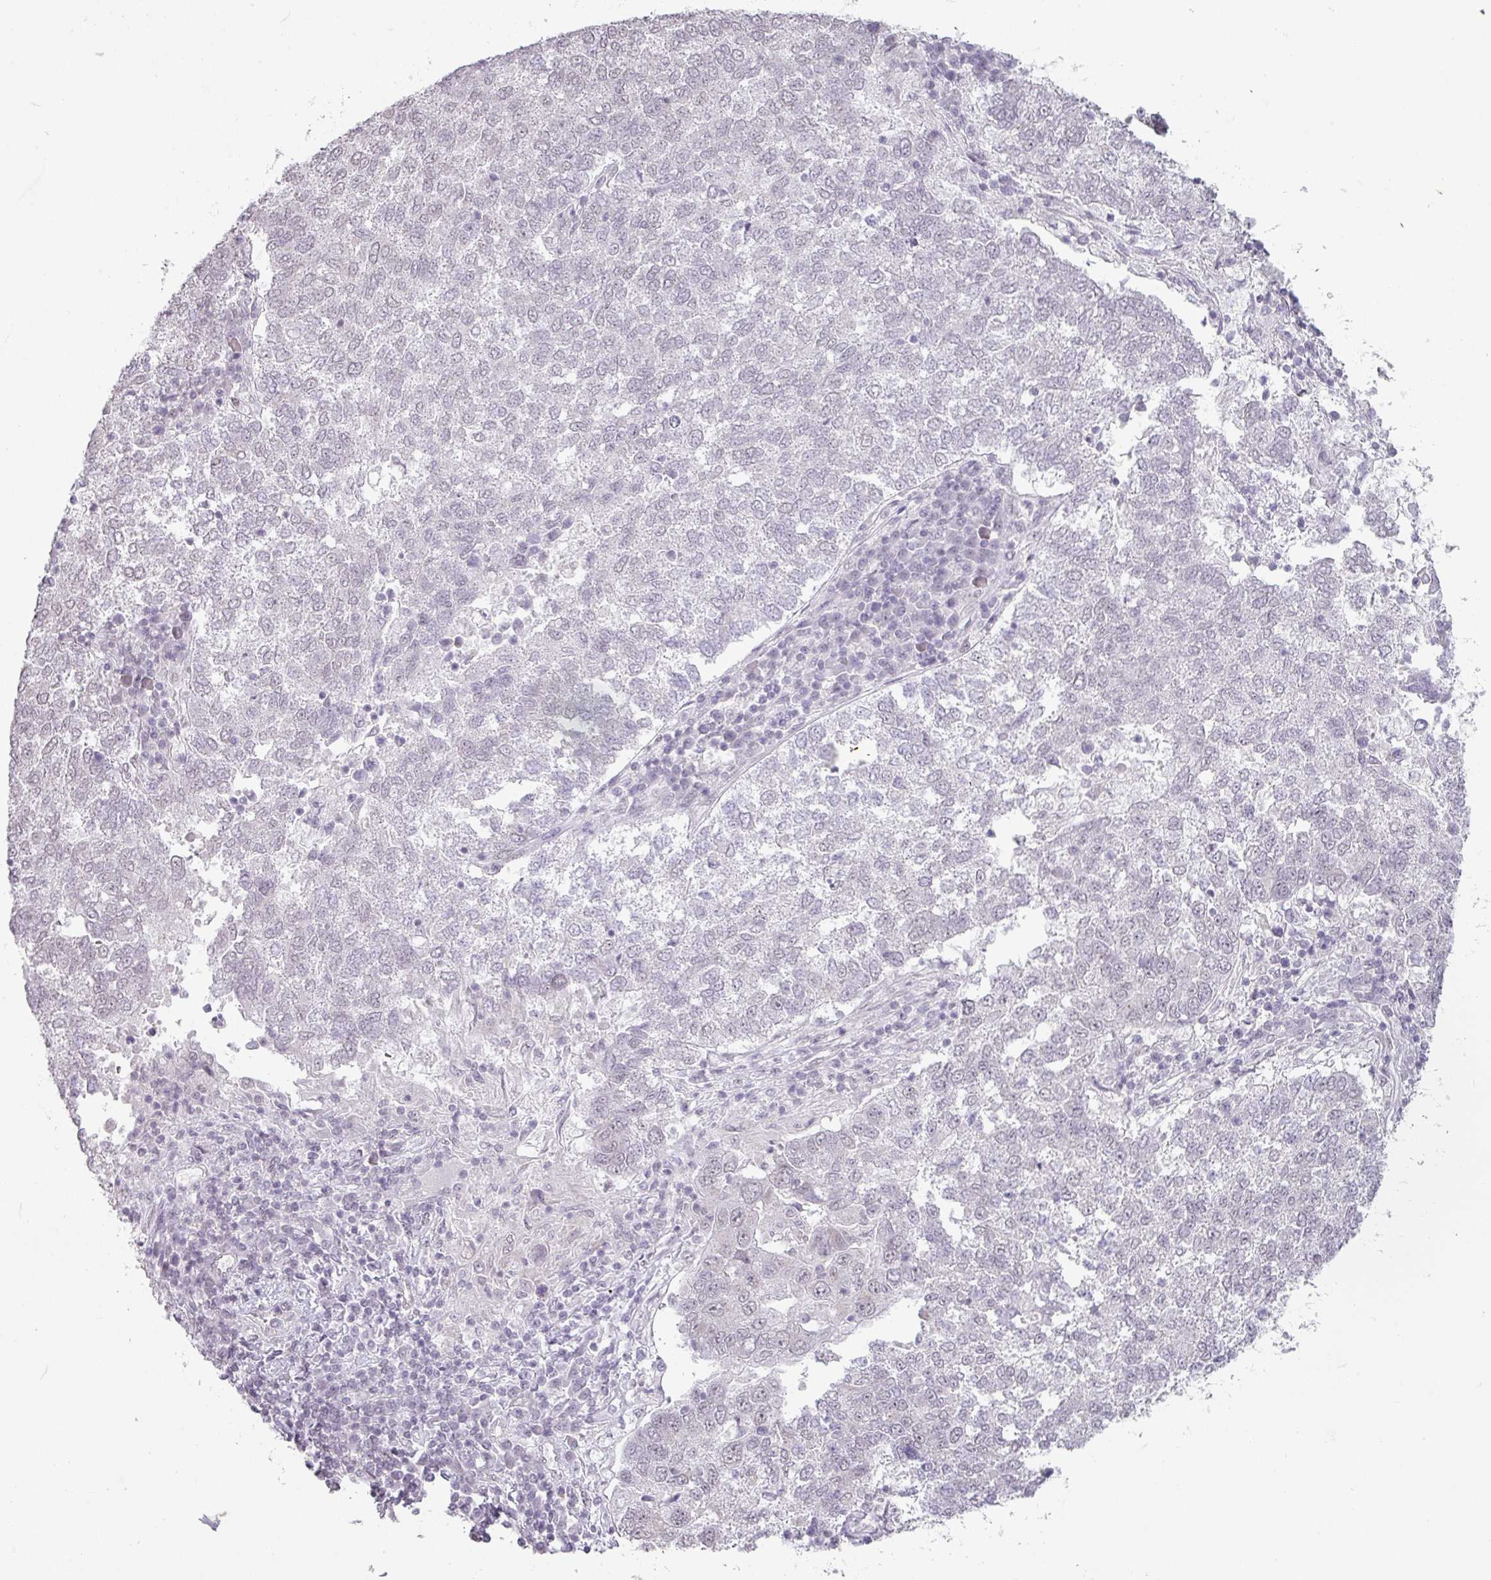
{"staining": {"intensity": "negative", "quantity": "none", "location": "none"}, "tissue": "lung cancer", "cell_type": "Tumor cells", "image_type": "cancer", "snomed": [{"axis": "morphology", "description": "Squamous cell carcinoma, NOS"}, {"axis": "topography", "description": "Lung"}], "caption": "Tumor cells are negative for protein expression in human squamous cell carcinoma (lung). (Brightfield microscopy of DAB (3,3'-diaminobenzidine) immunohistochemistry (IHC) at high magnification).", "gene": "SPRR1A", "patient": {"sex": "male", "age": 73}}